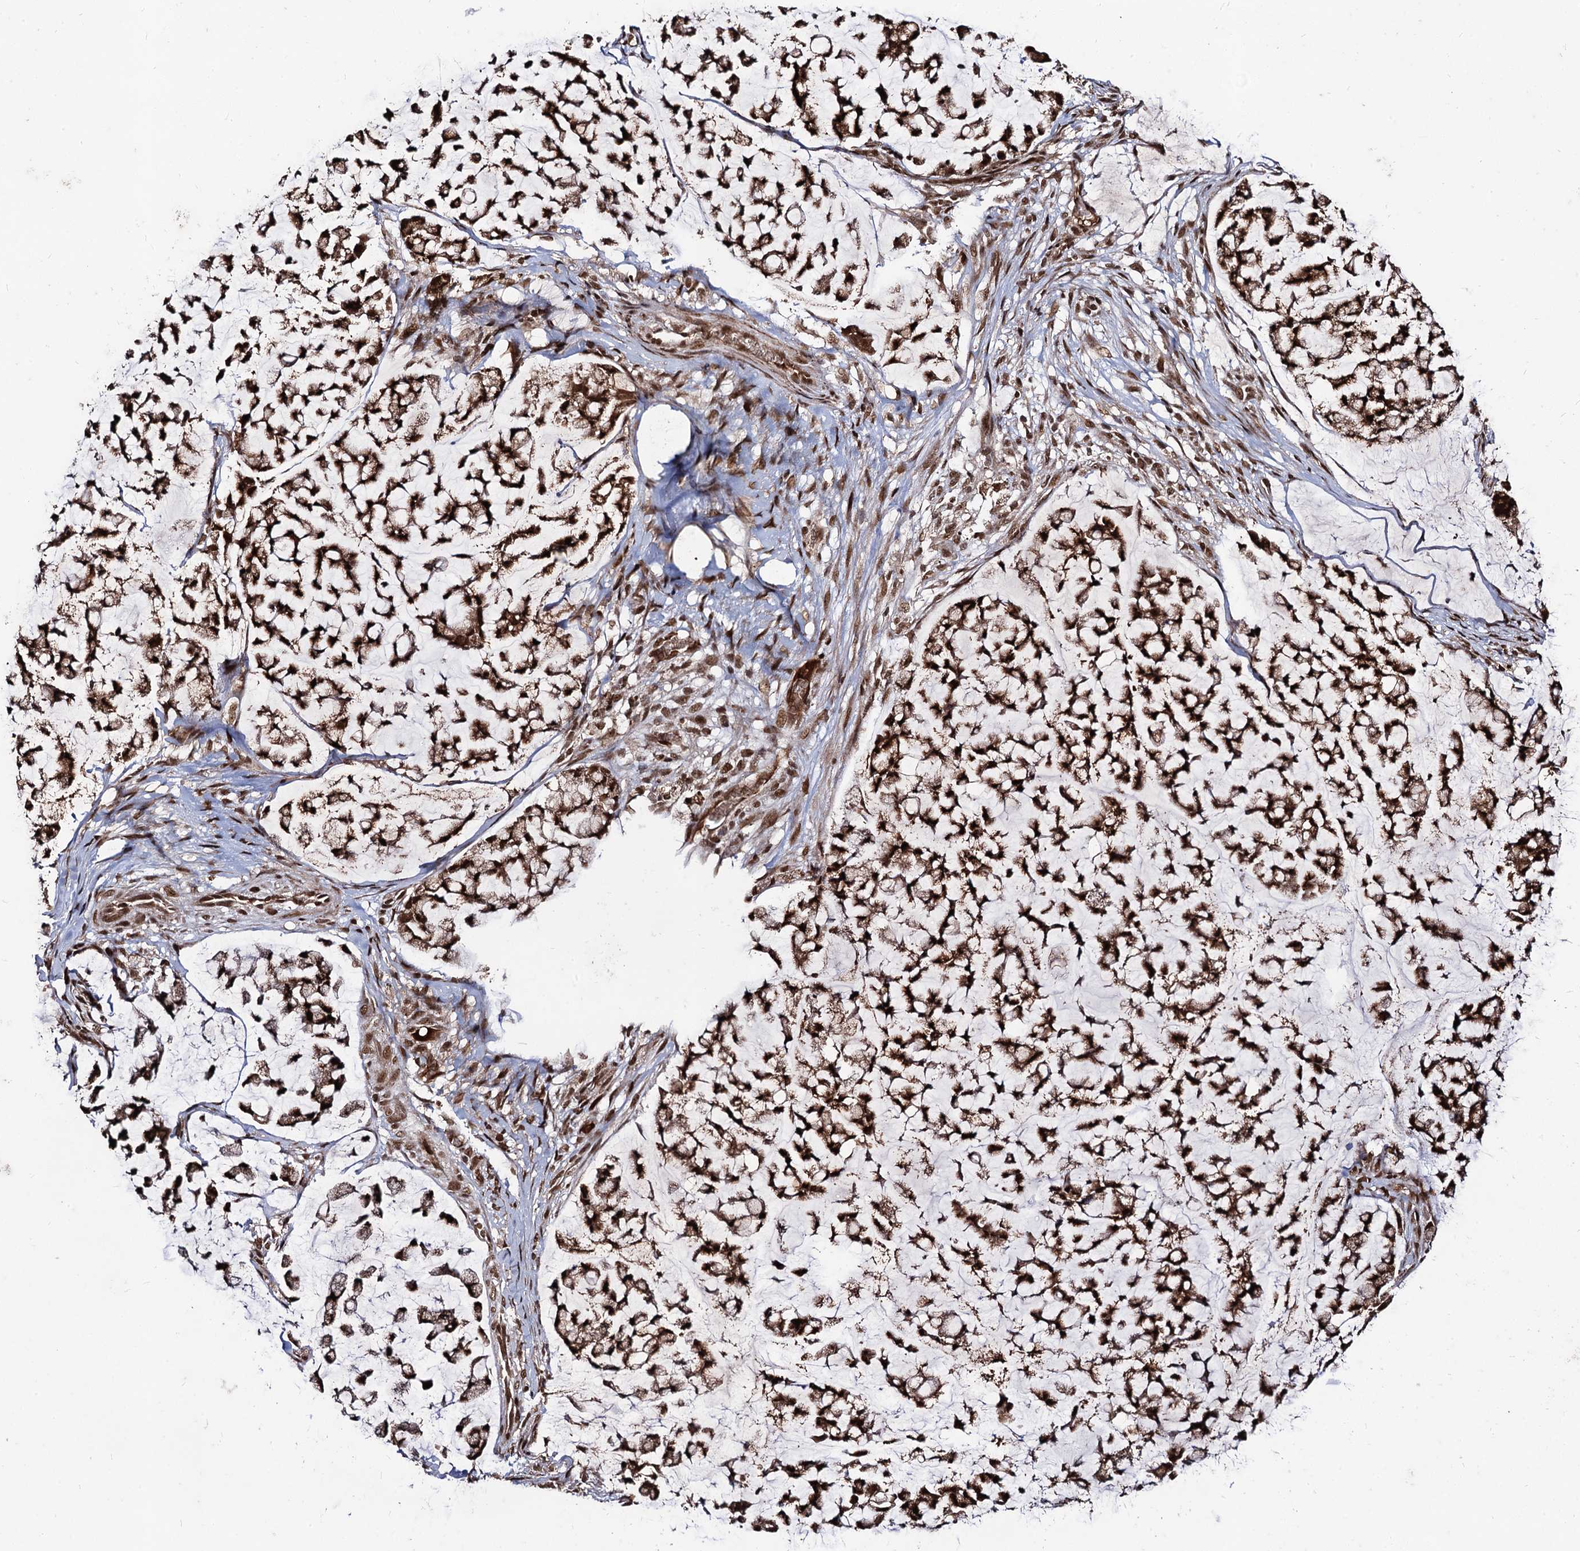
{"staining": {"intensity": "moderate", "quantity": ">75%", "location": "cytoplasmic/membranous,nuclear"}, "tissue": "stomach cancer", "cell_type": "Tumor cells", "image_type": "cancer", "snomed": [{"axis": "morphology", "description": "Adenocarcinoma, NOS"}, {"axis": "topography", "description": "Stomach, lower"}], "caption": "Immunohistochemistry (IHC) of human stomach adenocarcinoma exhibits medium levels of moderate cytoplasmic/membranous and nuclear positivity in approximately >75% of tumor cells. Nuclei are stained in blue.", "gene": "SFSWAP", "patient": {"sex": "male", "age": 67}}